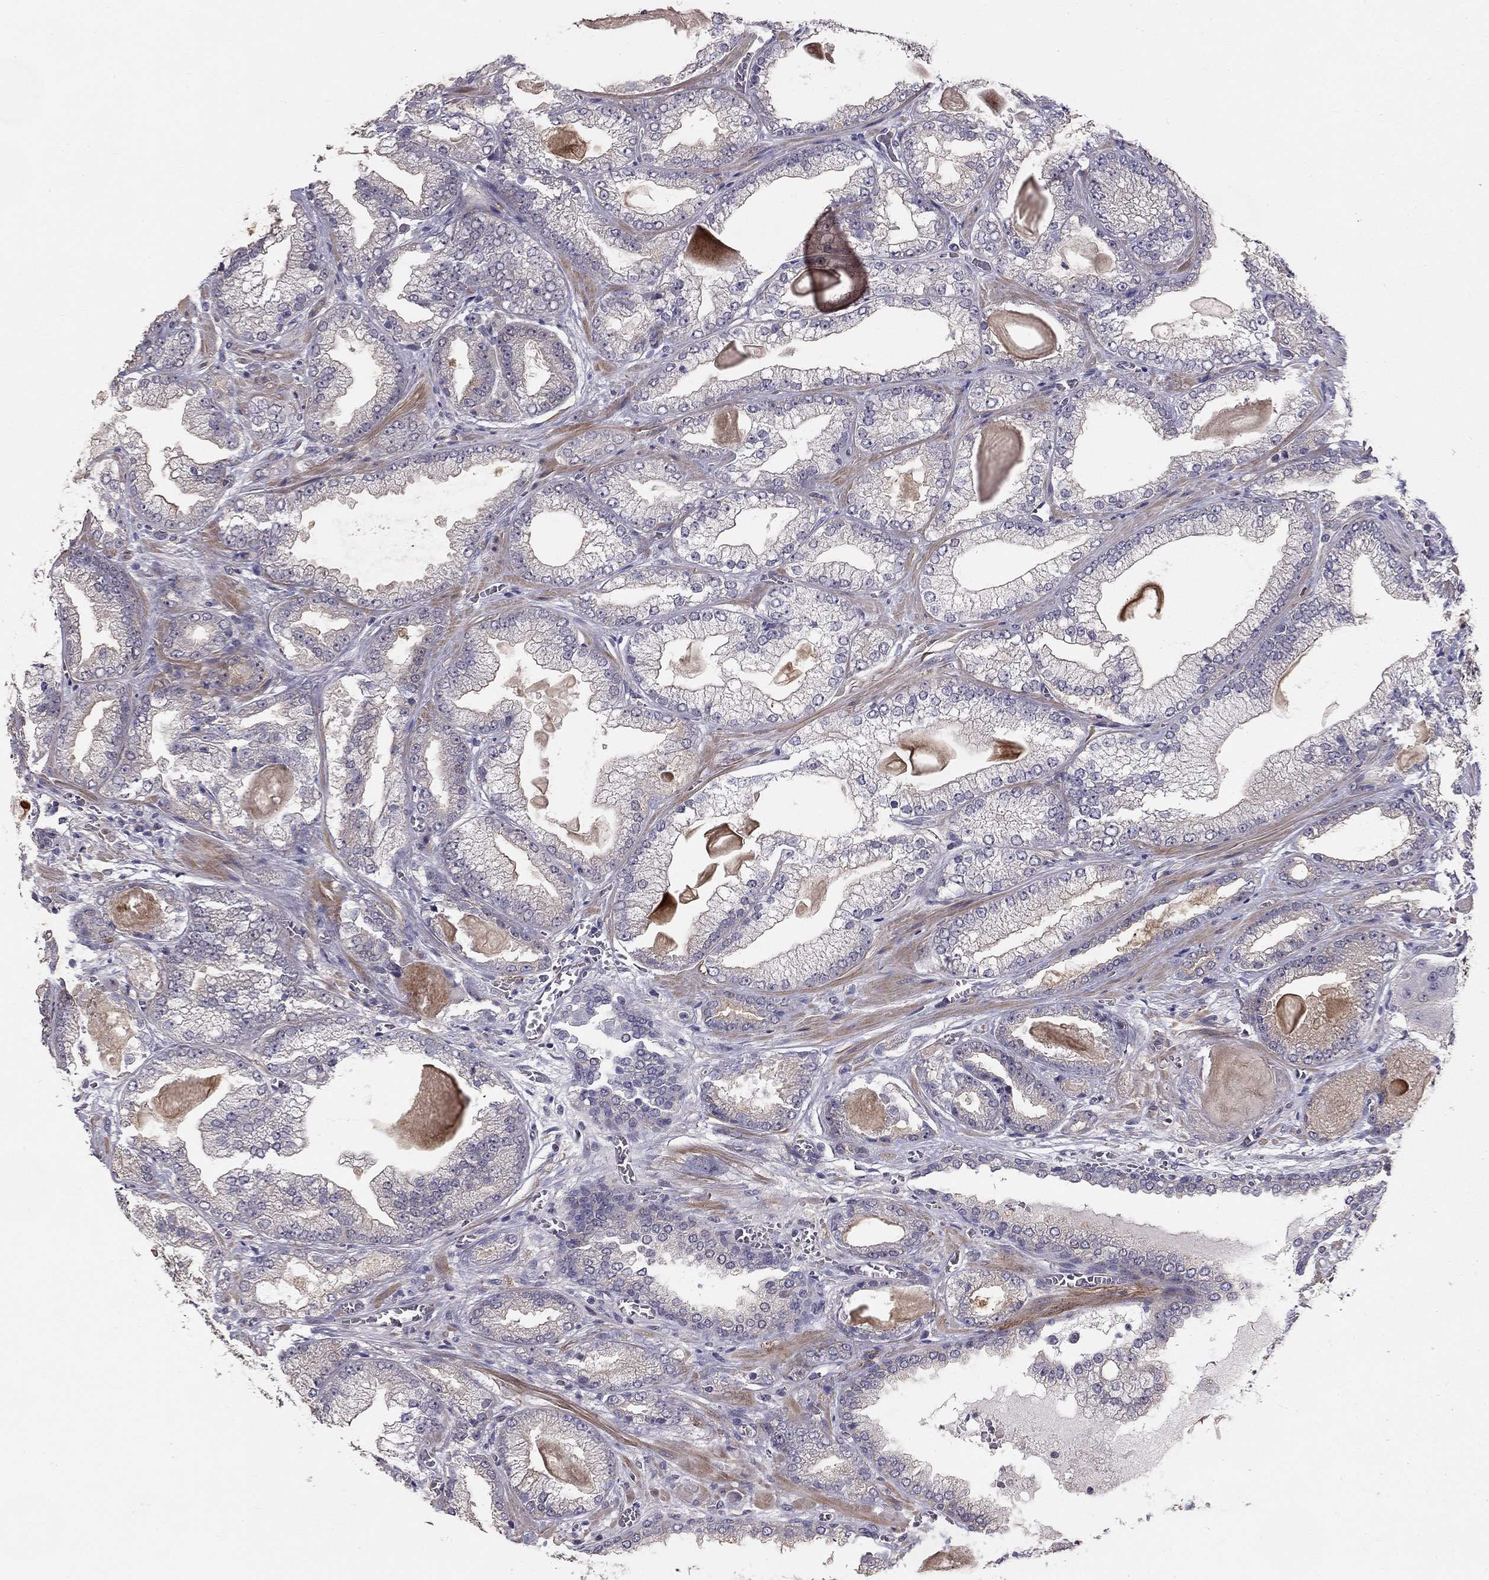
{"staining": {"intensity": "negative", "quantity": "none", "location": "none"}, "tissue": "prostate cancer", "cell_type": "Tumor cells", "image_type": "cancer", "snomed": [{"axis": "morphology", "description": "Adenocarcinoma, Low grade"}, {"axis": "topography", "description": "Prostate"}], "caption": "A photomicrograph of prostate adenocarcinoma (low-grade) stained for a protein displays no brown staining in tumor cells. (DAB (3,3'-diaminobenzidine) IHC, high magnification).", "gene": "GJB4", "patient": {"sex": "male", "age": 57}}